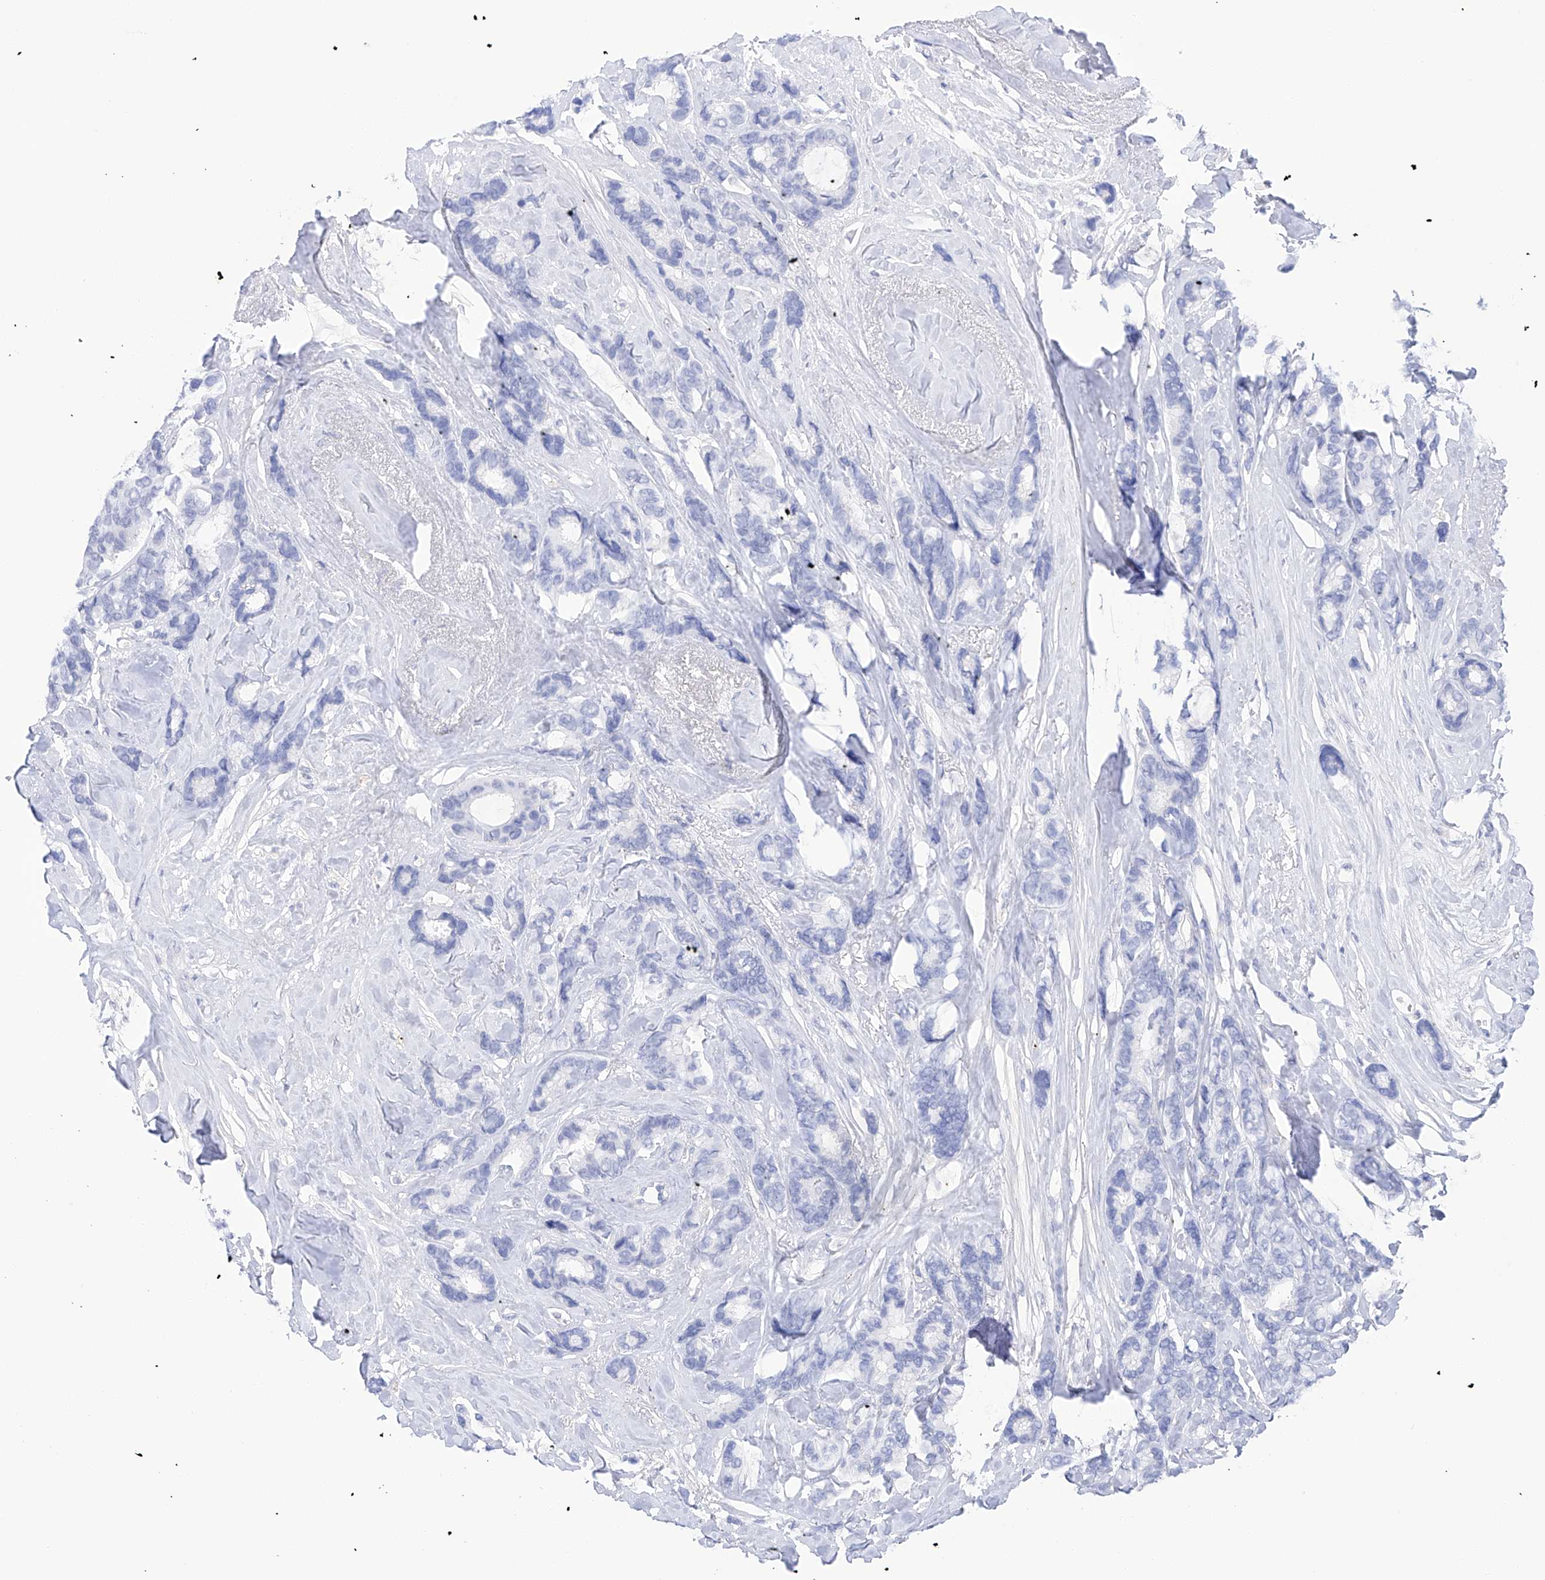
{"staining": {"intensity": "negative", "quantity": "none", "location": "none"}, "tissue": "breast cancer", "cell_type": "Tumor cells", "image_type": "cancer", "snomed": [{"axis": "morphology", "description": "Duct carcinoma"}, {"axis": "topography", "description": "Breast"}], "caption": "This is an immunohistochemistry photomicrograph of breast cancer (intraductal carcinoma). There is no staining in tumor cells.", "gene": "FLG", "patient": {"sex": "female", "age": 87}}